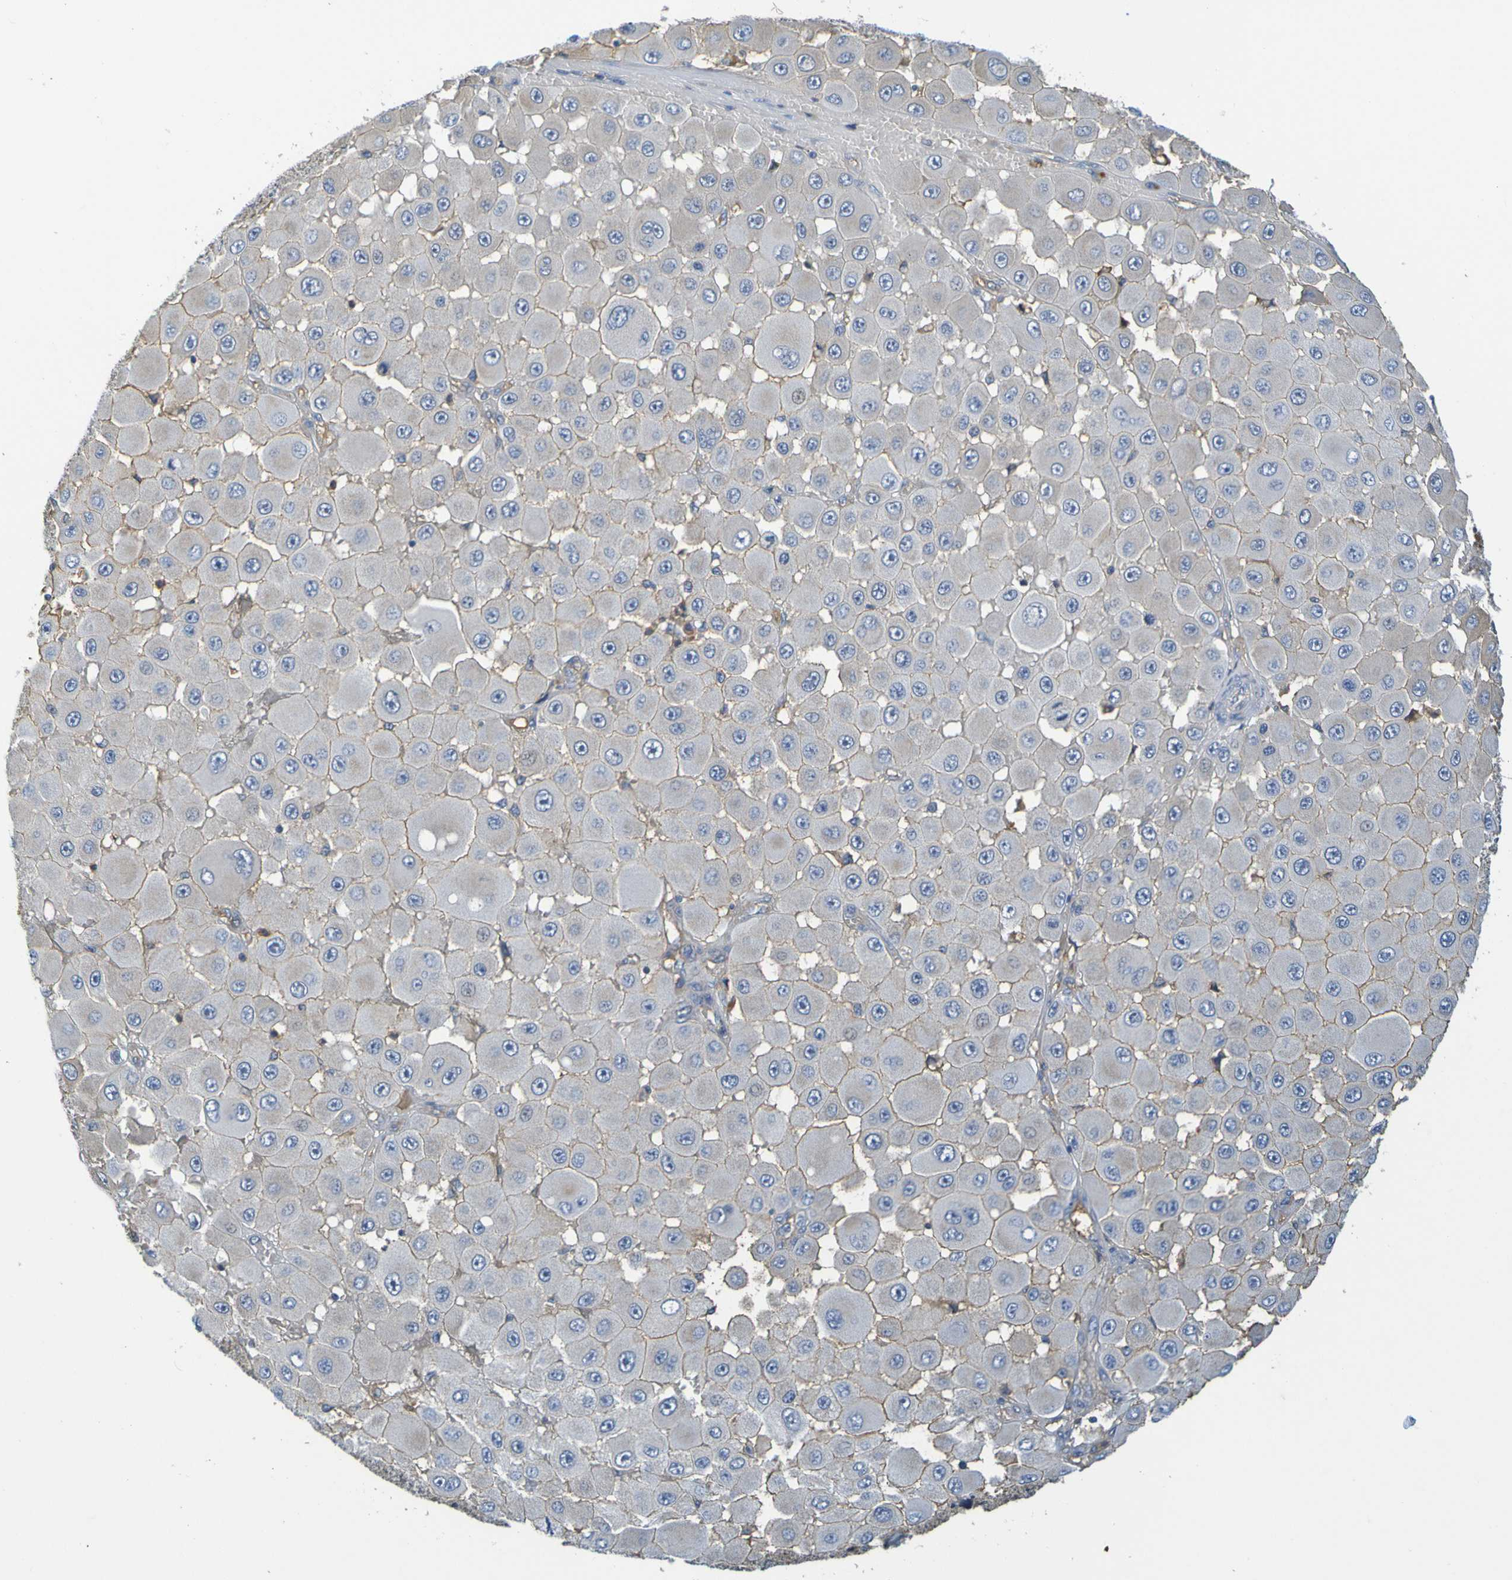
{"staining": {"intensity": "negative", "quantity": "none", "location": "none"}, "tissue": "melanoma", "cell_type": "Tumor cells", "image_type": "cancer", "snomed": [{"axis": "morphology", "description": "Malignant melanoma, NOS"}, {"axis": "topography", "description": "Skin"}], "caption": "The immunohistochemistry histopathology image has no significant positivity in tumor cells of melanoma tissue.", "gene": "C1QA", "patient": {"sex": "female", "age": 81}}